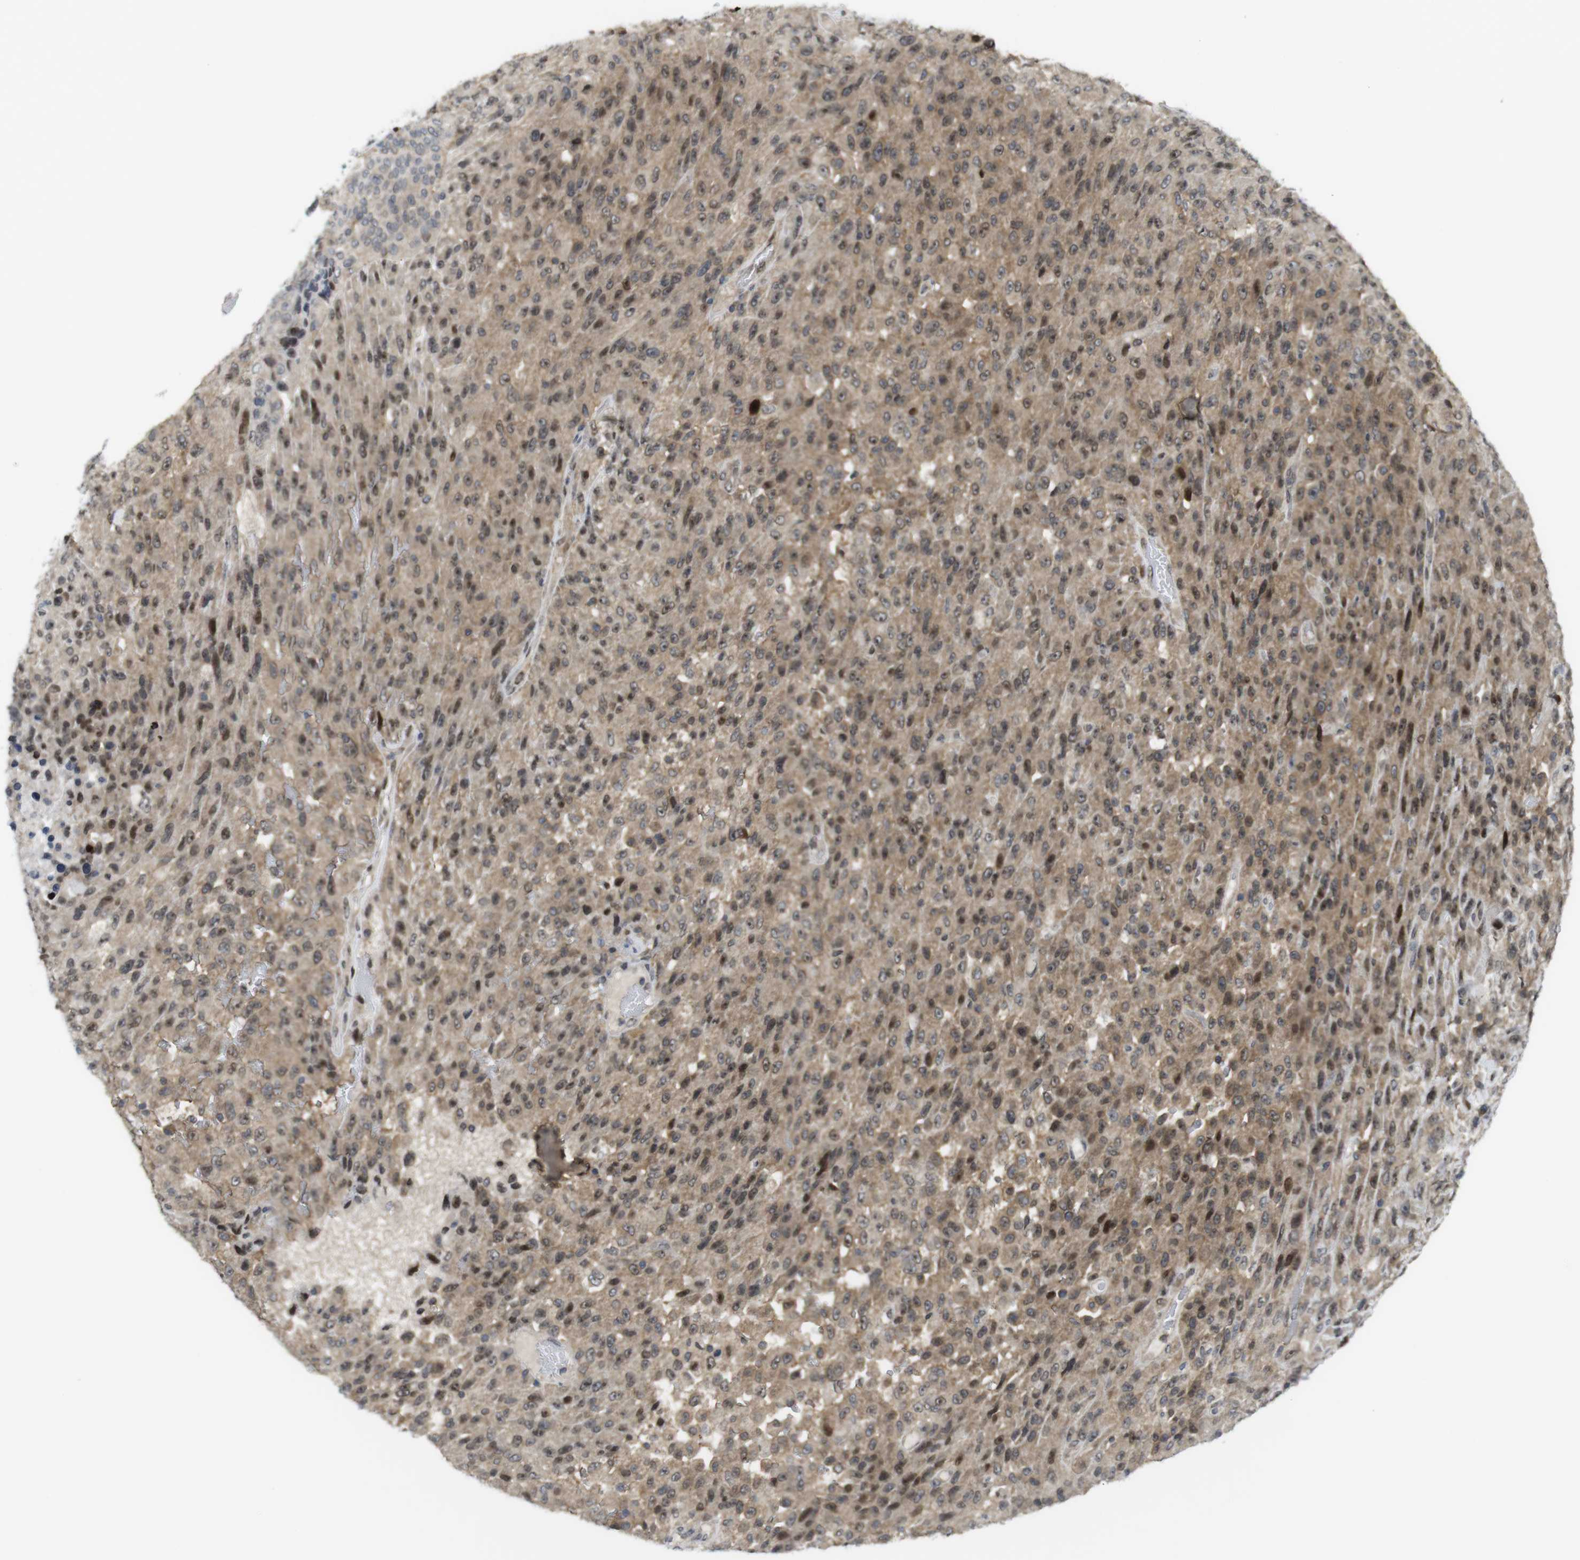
{"staining": {"intensity": "moderate", "quantity": ">75%", "location": "cytoplasmic/membranous"}, "tissue": "urothelial cancer", "cell_type": "Tumor cells", "image_type": "cancer", "snomed": [{"axis": "morphology", "description": "Urothelial carcinoma, High grade"}, {"axis": "topography", "description": "Urinary bladder"}], "caption": "Immunohistochemical staining of human high-grade urothelial carcinoma reveals medium levels of moderate cytoplasmic/membranous positivity in approximately >75% of tumor cells.", "gene": "RCC1", "patient": {"sex": "male", "age": 66}}